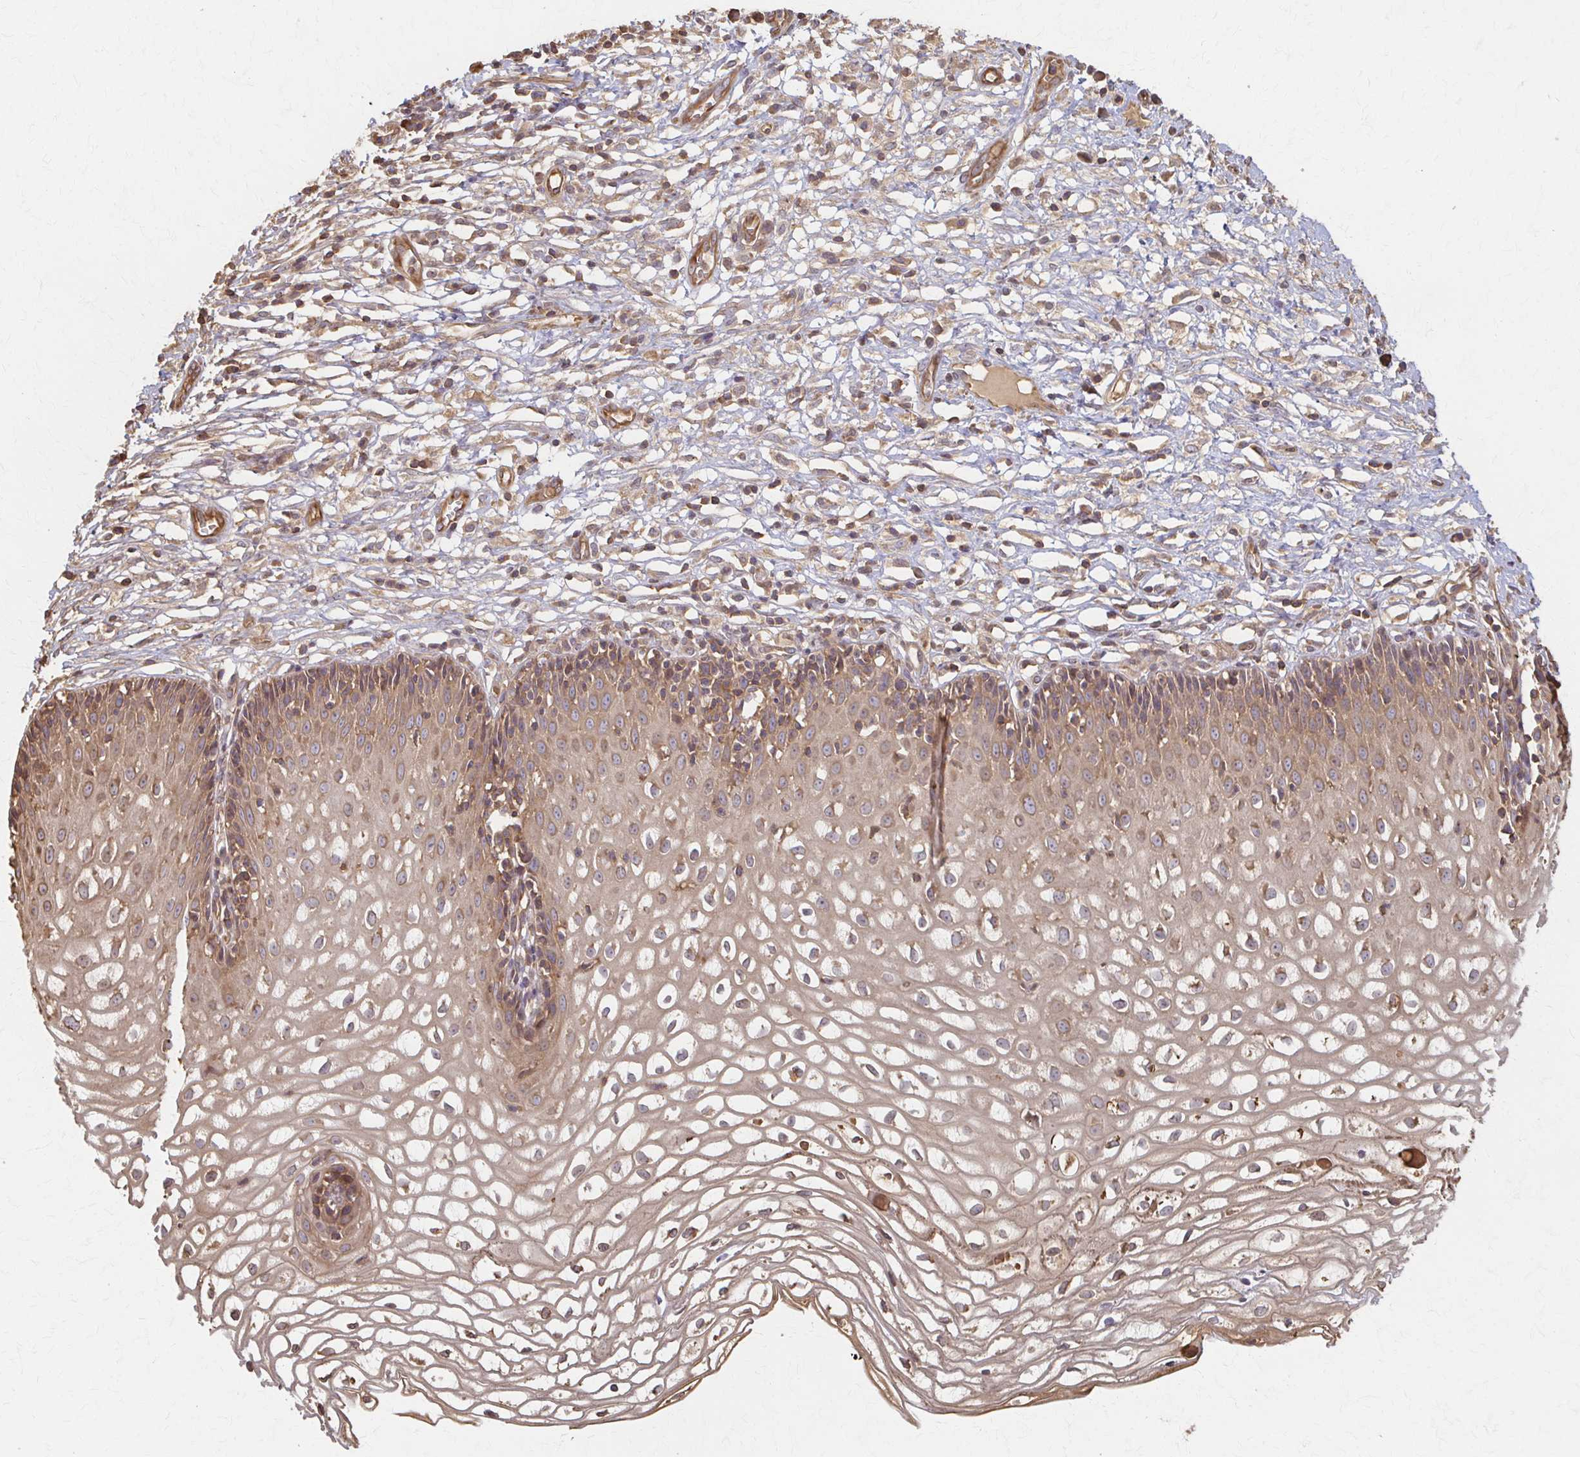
{"staining": {"intensity": "weak", "quantity": ">75%", "location": "cytoplasmic/membranous"}, "tissue": "cervix", "cell_type": "Glandular cells", "image_type": "normal", "snomed": [{"axis": "morphology", "description": "Normal tissue, NOS"}, {"axis": "topography", "description": "Cervix"}], "caption": "Glandular cells reveal weak cytoplasmic/membranous expression in approximately >75% of cells in benign cervix.", "gene": "ARHGAP35", "patient": {"sex": "female", "age": 36}}